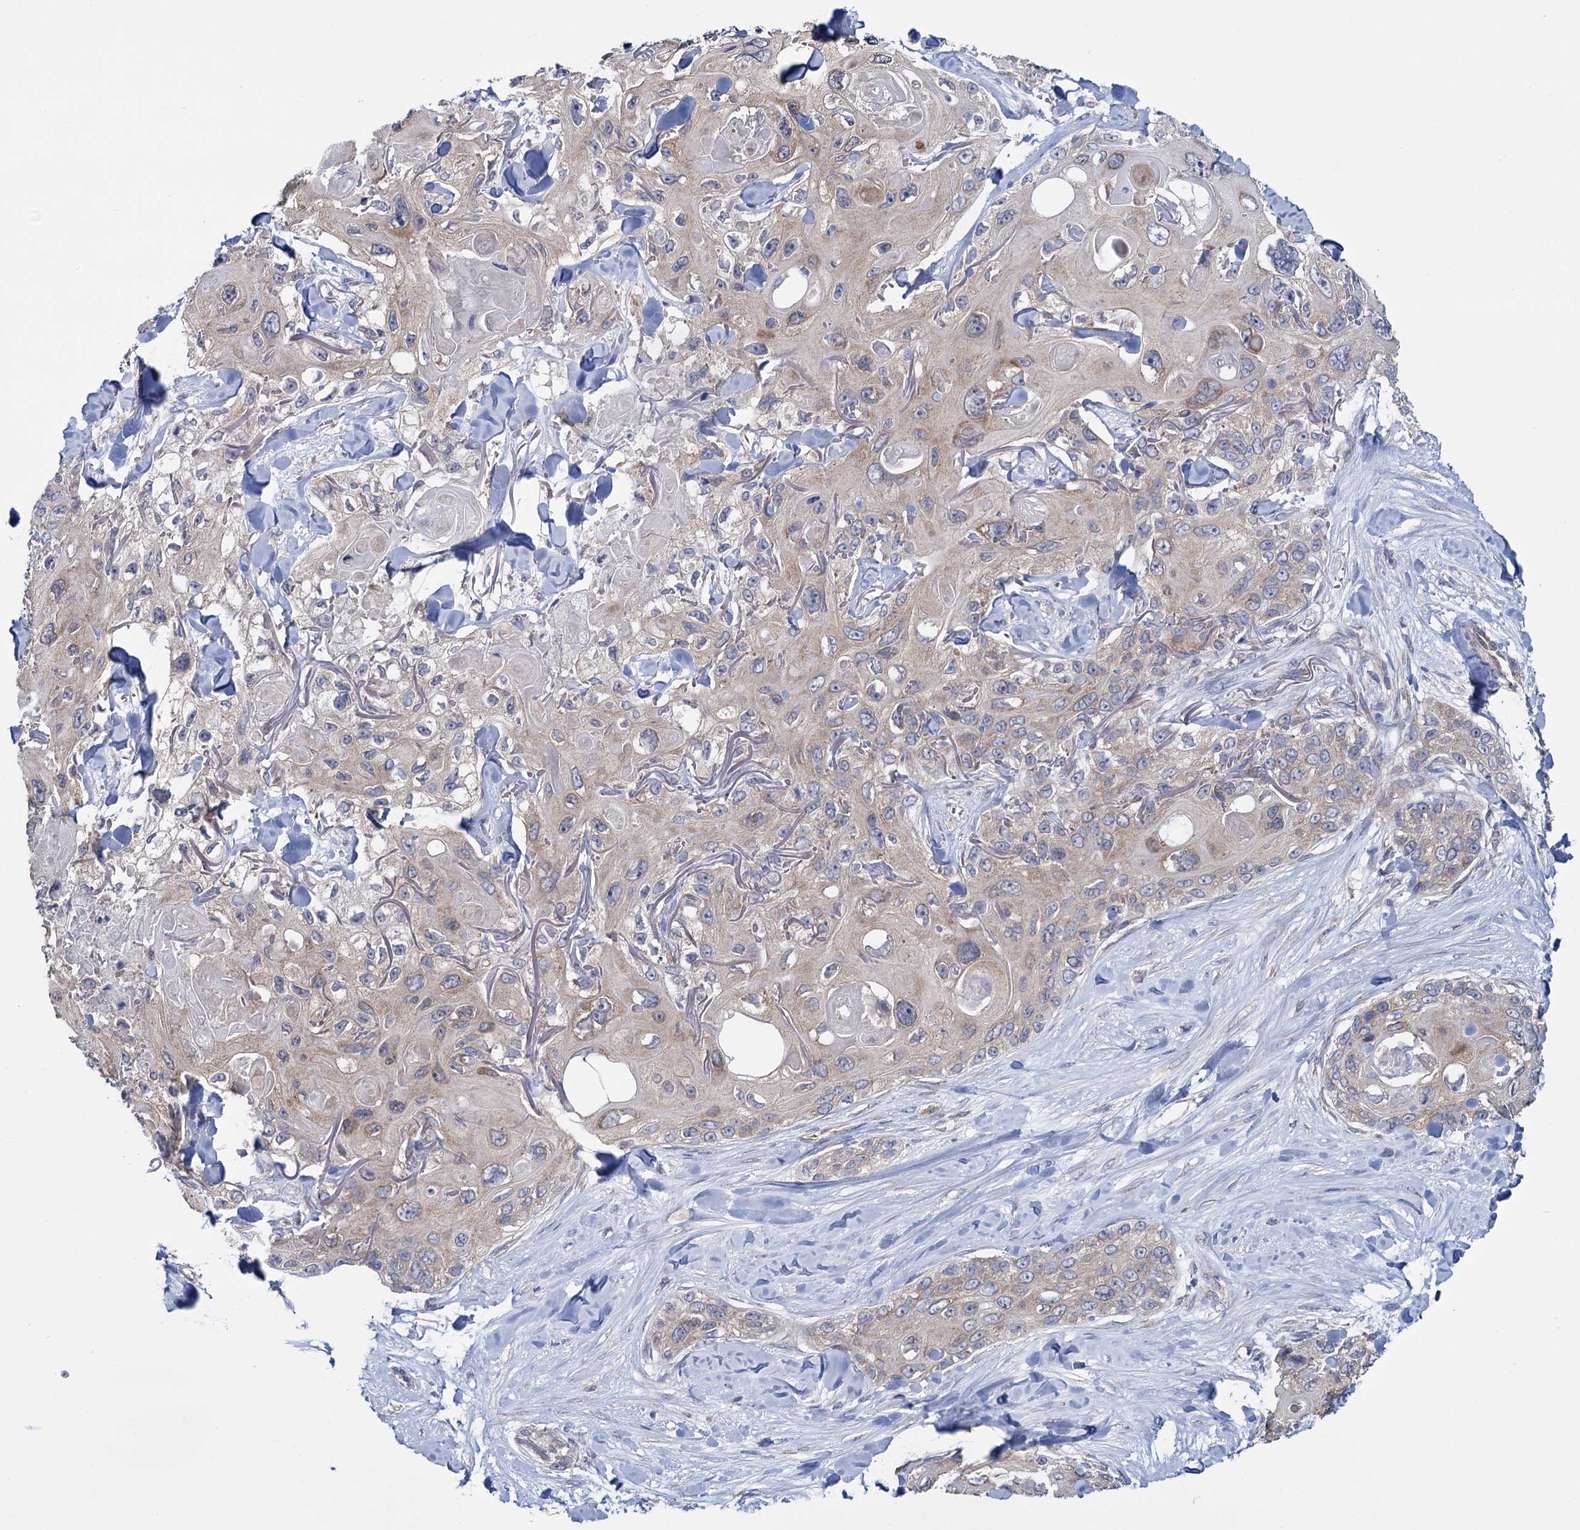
{"staining": {"intensity": "moderate", "quantity": ">75%", "location": "cytoplasmic/membranous"}, "tissue": "skin cancer", "cell_type": "Tumor cells", "image_type": "cancer", "snomed": [{"axis": "morphology", "description": "Normal tissue, NOS"}, {"axis": "morphology", "description": "Squamous cell carcinoma, NOS"}, {"axis": "topography", "description": "Skin"}], "caption": "This micrograph shows skin cancer (squamous cell carcinoma) stained with immunohistochemistry to label a protein in brown. The cytoplasmic/membranous of tumor cells show moderate positivity for the protein. Nuclei are counter-stained blue.", "gene": "GSTM2", "patient": {"sex": "male", "age": 72}}